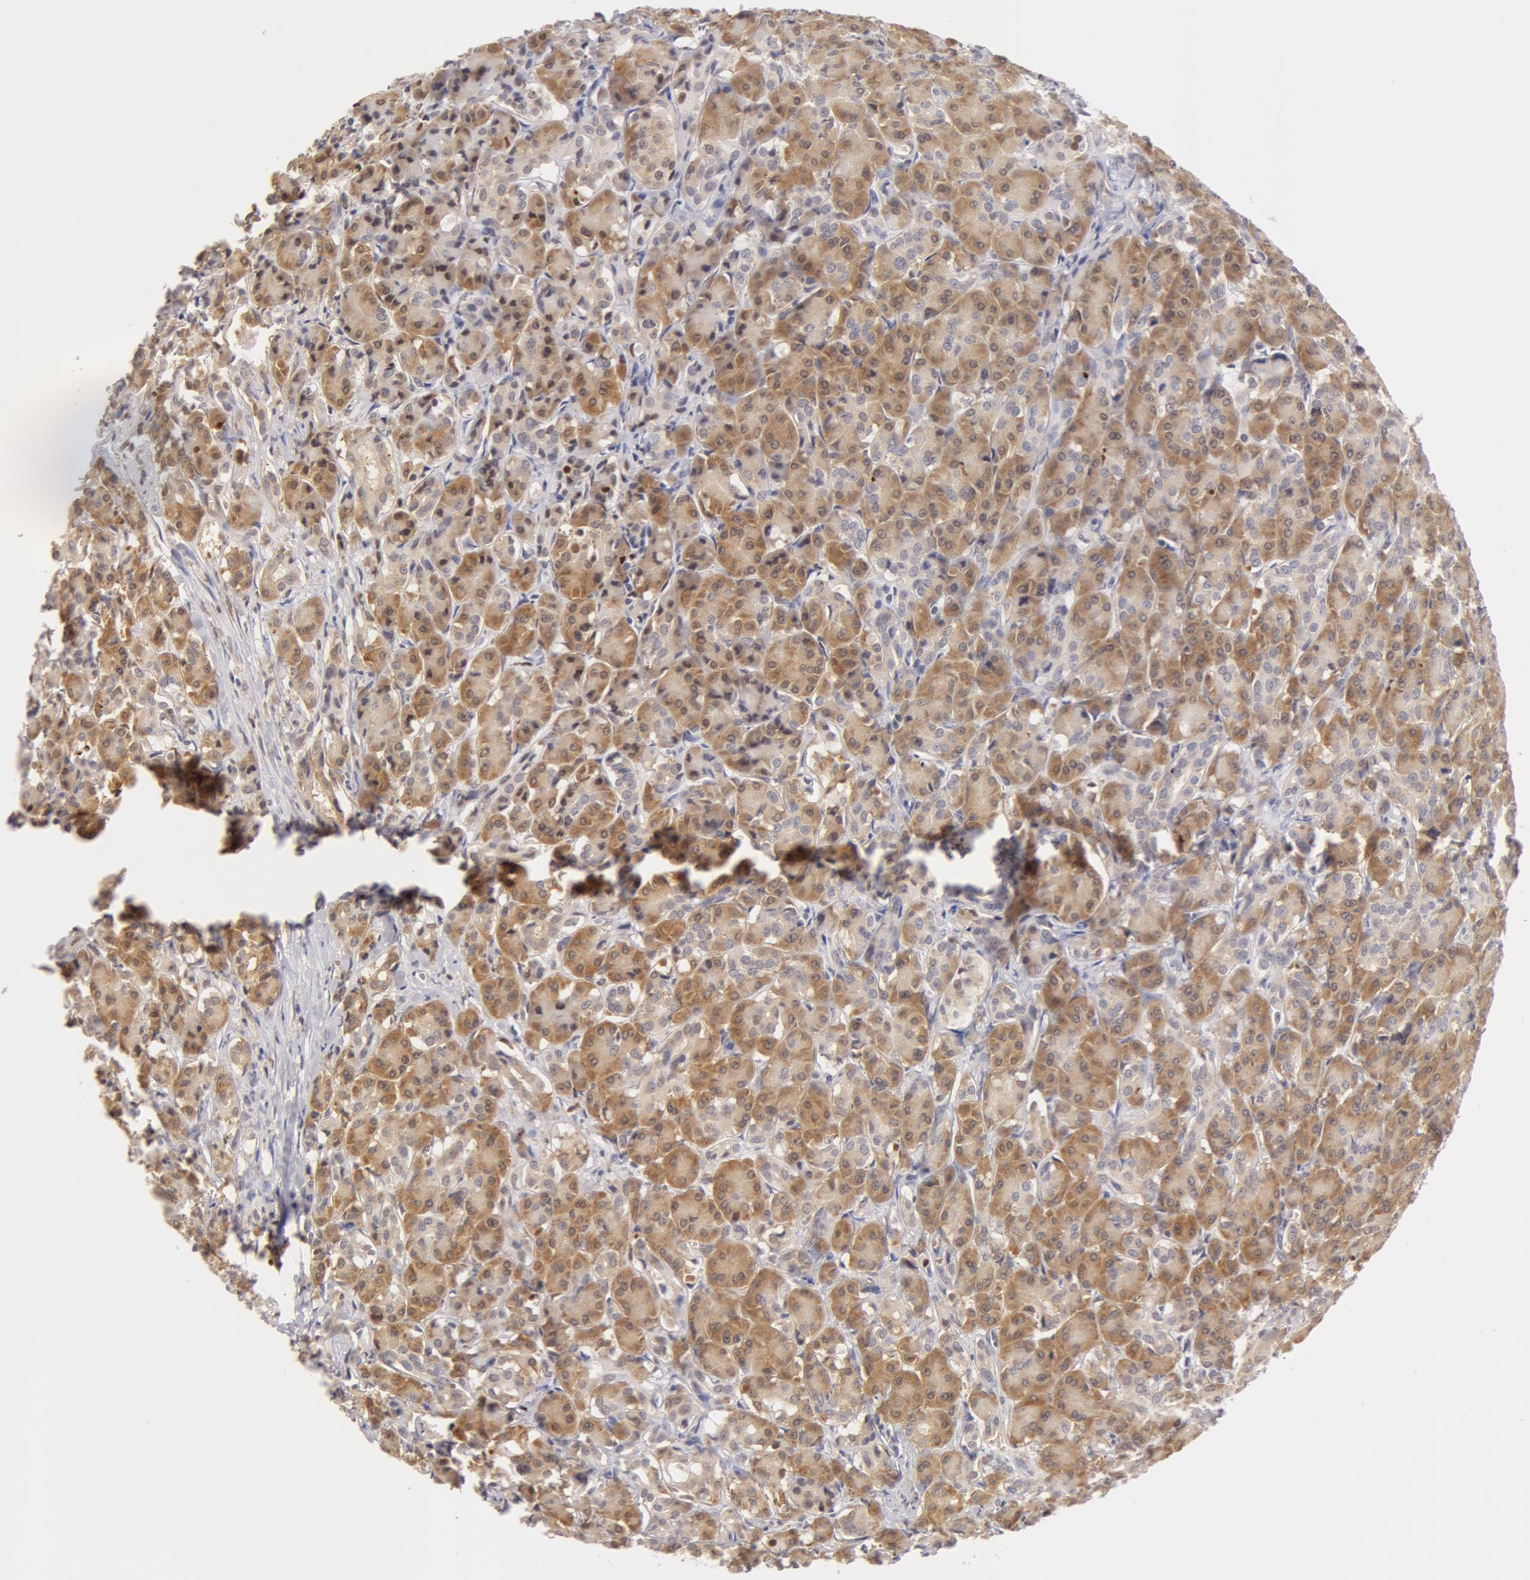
{"staining": {"intensity": "moderate", "quantity": "25%-75%", "location": "cytoplasmic/membranous"}, "tissue": "pancreas", "cell_type": "Exocrine glandular cells", "image_type": "normal", "snomed": [{"axis": "morphology", "description": "Normal tissue, NOS"}, {"axis": "topography", "description": "Lymph node"}, {"axis": "topography", "description": "Pancreas"}], "caption": "Protein staining reveals moderate cytoplasmic/membranous expression in about 25%-75% of exocrine glandular cells in unremarkable pancreas.", "gene": "DDX3X", "patient": {"sex": "male", "age": 59}}